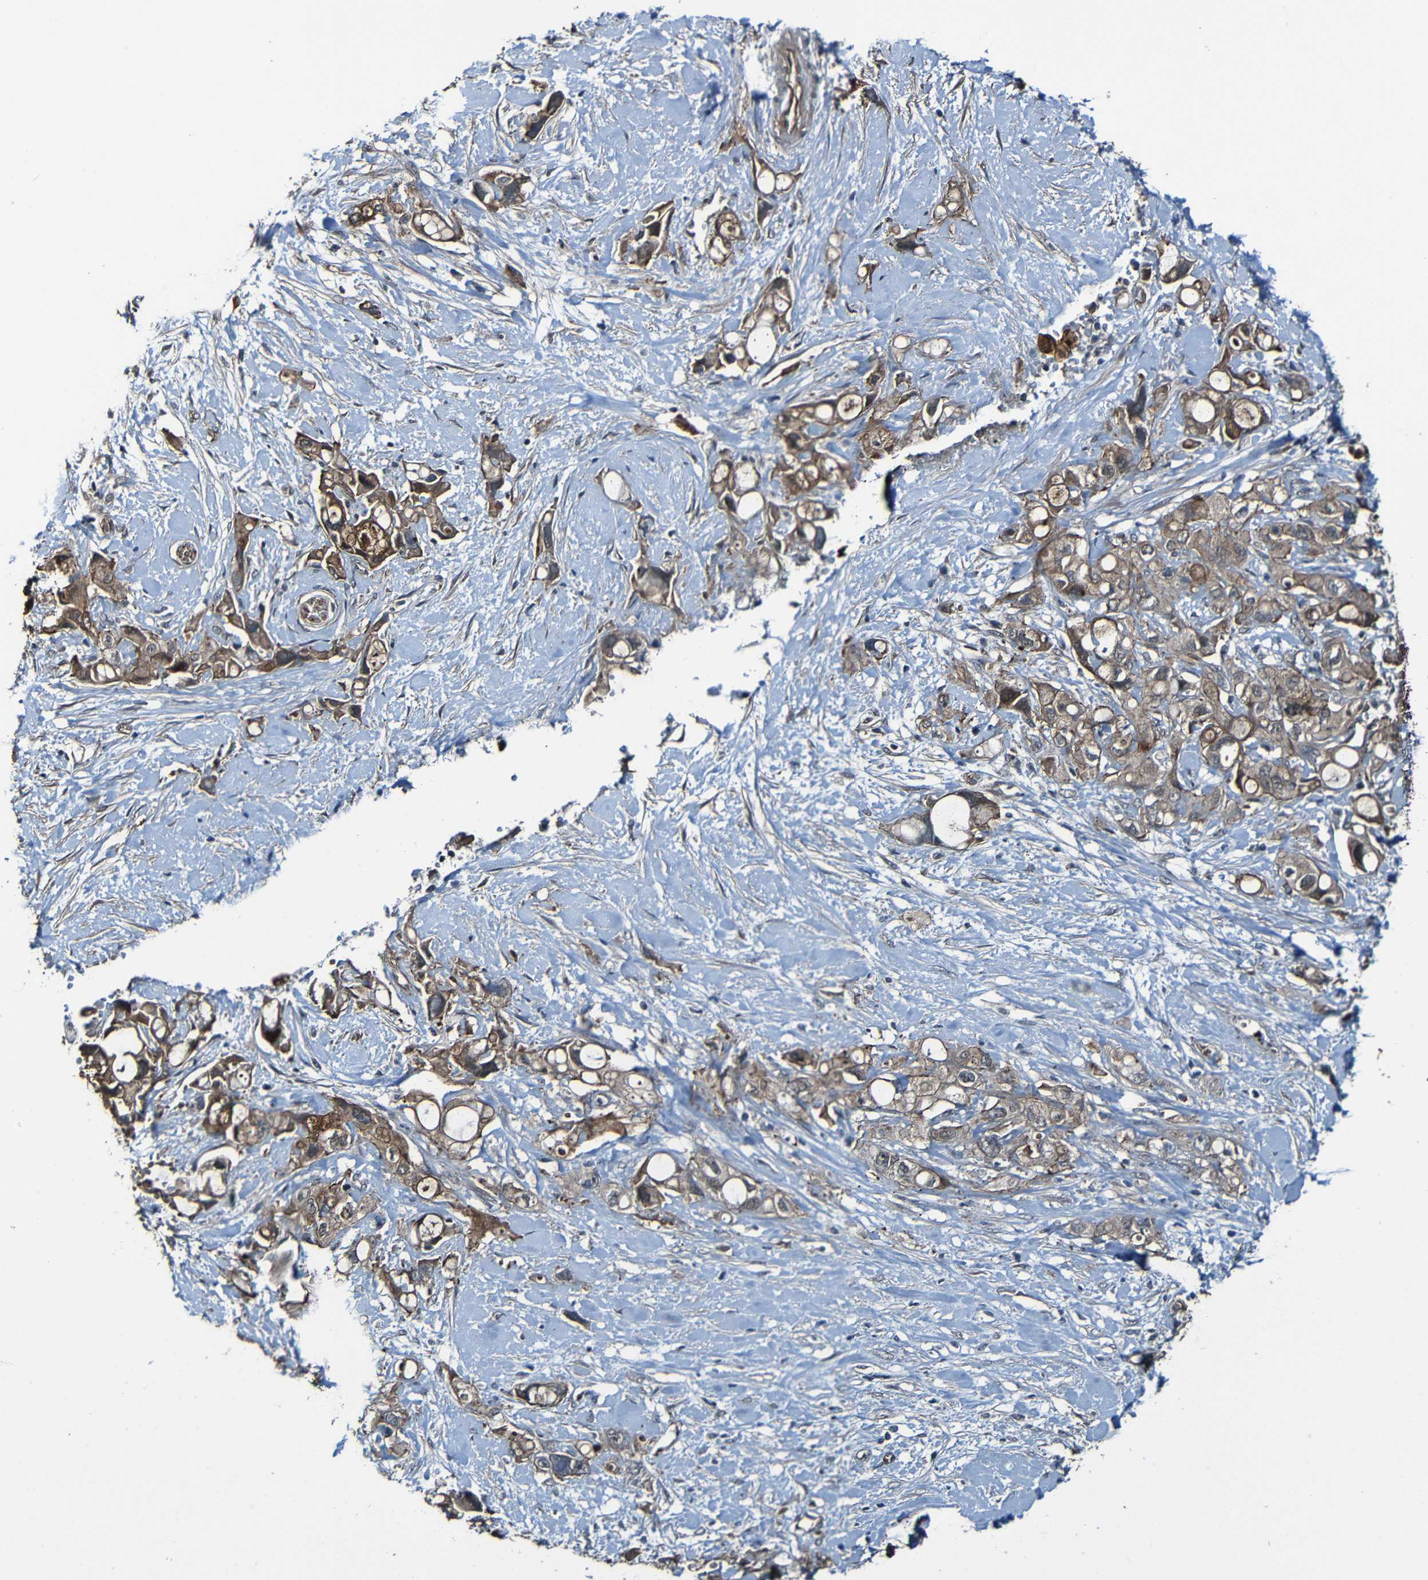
{"staining": {"intensity": "weak", "quantity": ">75%", "location": "cytoplasmic/membranous"}, "tissue": "pancreatic cancer", "cell_type": "Tumor cells", "image_type": "cancer", "snomed": [{"axis": "morphology", "description": "Adenocarcinoma, NOS"}, {"axis": "topography", "description": "Pancreas"}], "caption": "Human pancreatic cancer (adenocarcinoma) stained for a protein (brown) displays weak cytoplasmic/membranous positive expression in approximately >75% of tumor cells.", "gene": "LGR5", "patient": {"sex": "female", "age": 56}}